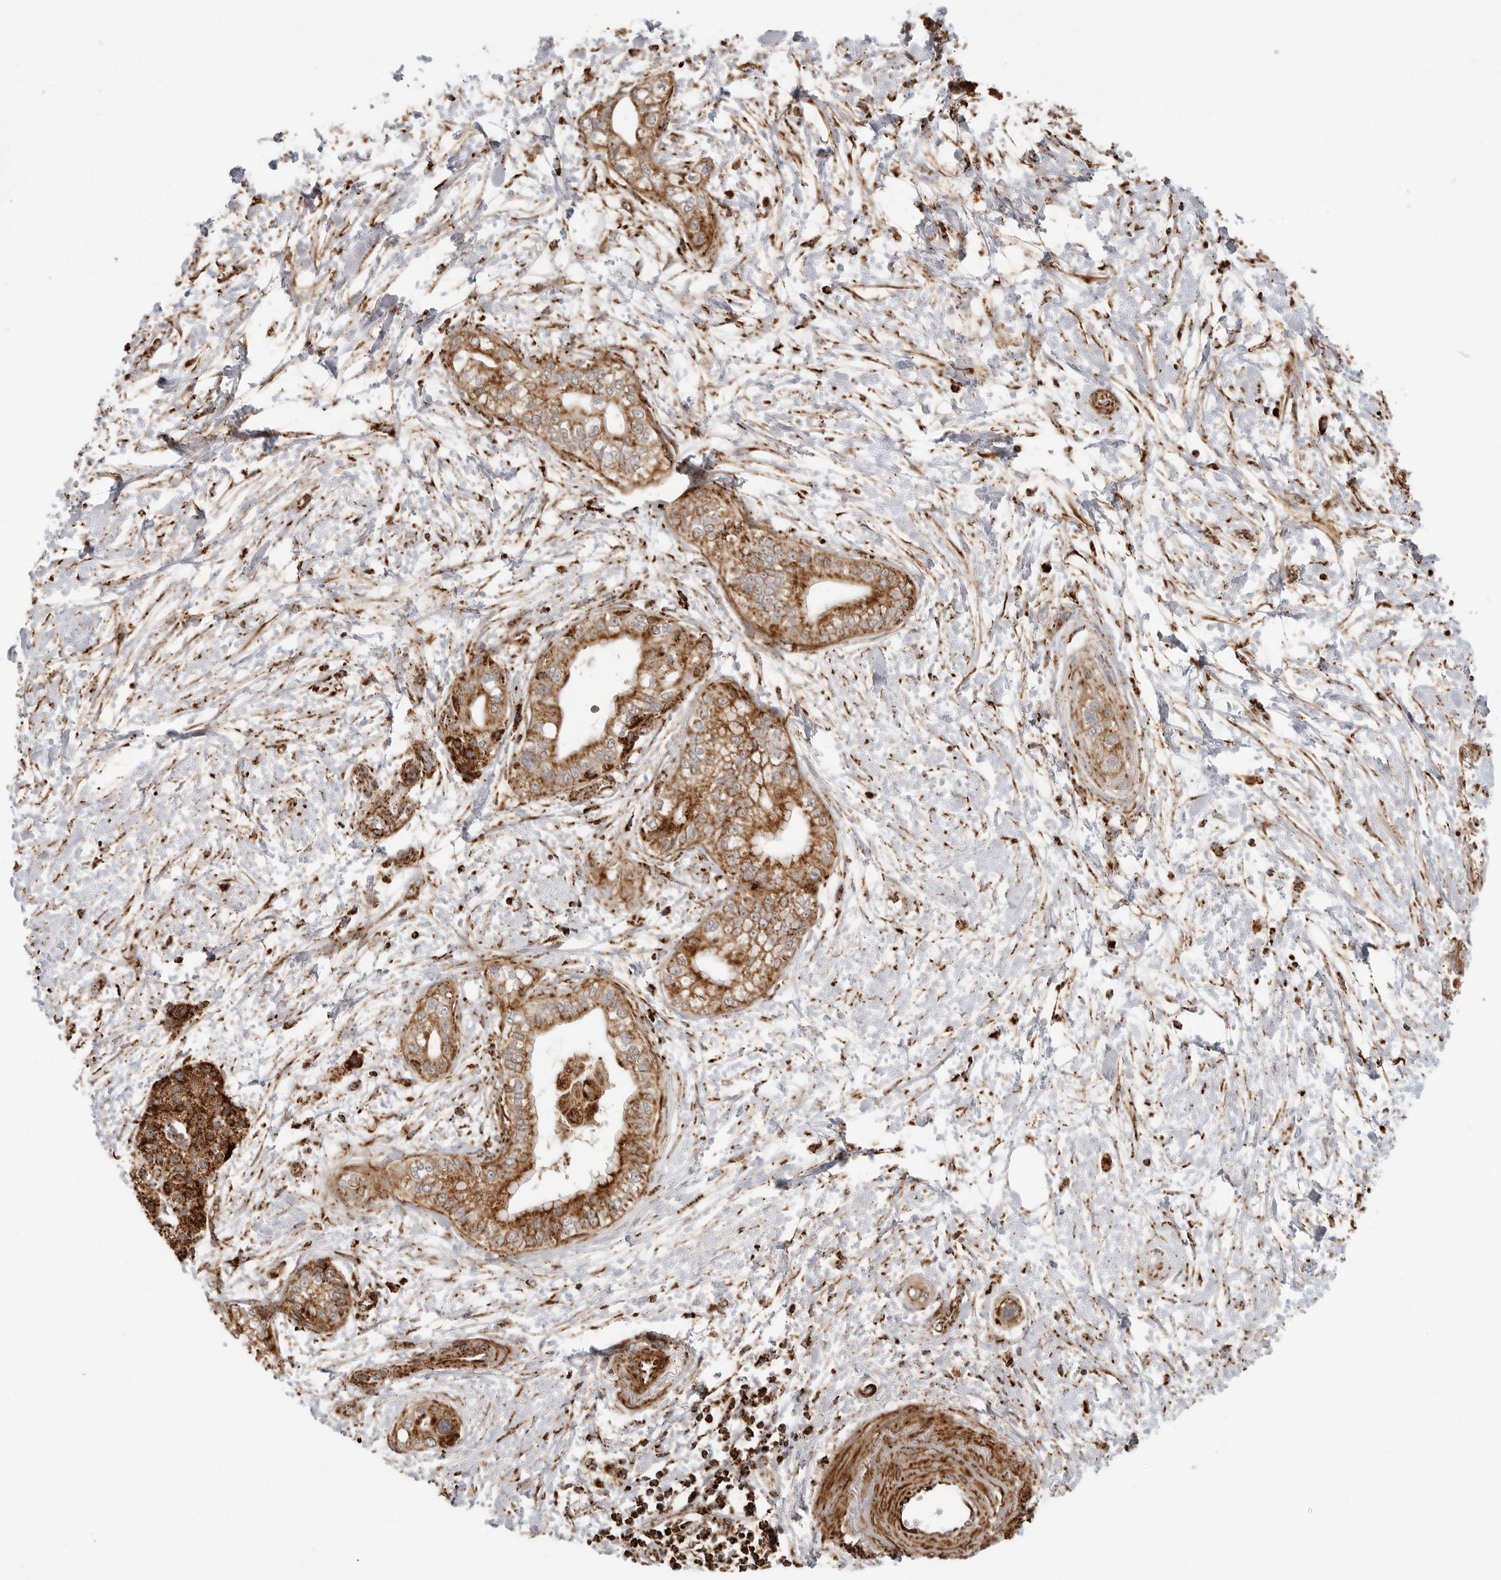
{"staining": {"intensity": "strong", "quantity": ">75%", "location": "cytoplasmic/membranous"}, "tissue": "pancreatic cancer", "cell_type": "Tumor cells", "image_type": "cancer", "snomed": [{"axis": "morphology", "description": "Adenocarcinoma, NOS"}, {"axis": "topography", "description": "Pancreas"}], "caption": "This photomicrograph exhibits IHC staining of human adenocarcinoma (pancreatic), with high strong cytoplasmic/membranous staining in approximately >75% of tumor cells.", "gene": "BMP2K", "patient": {"sex": "male", "age": 68}}